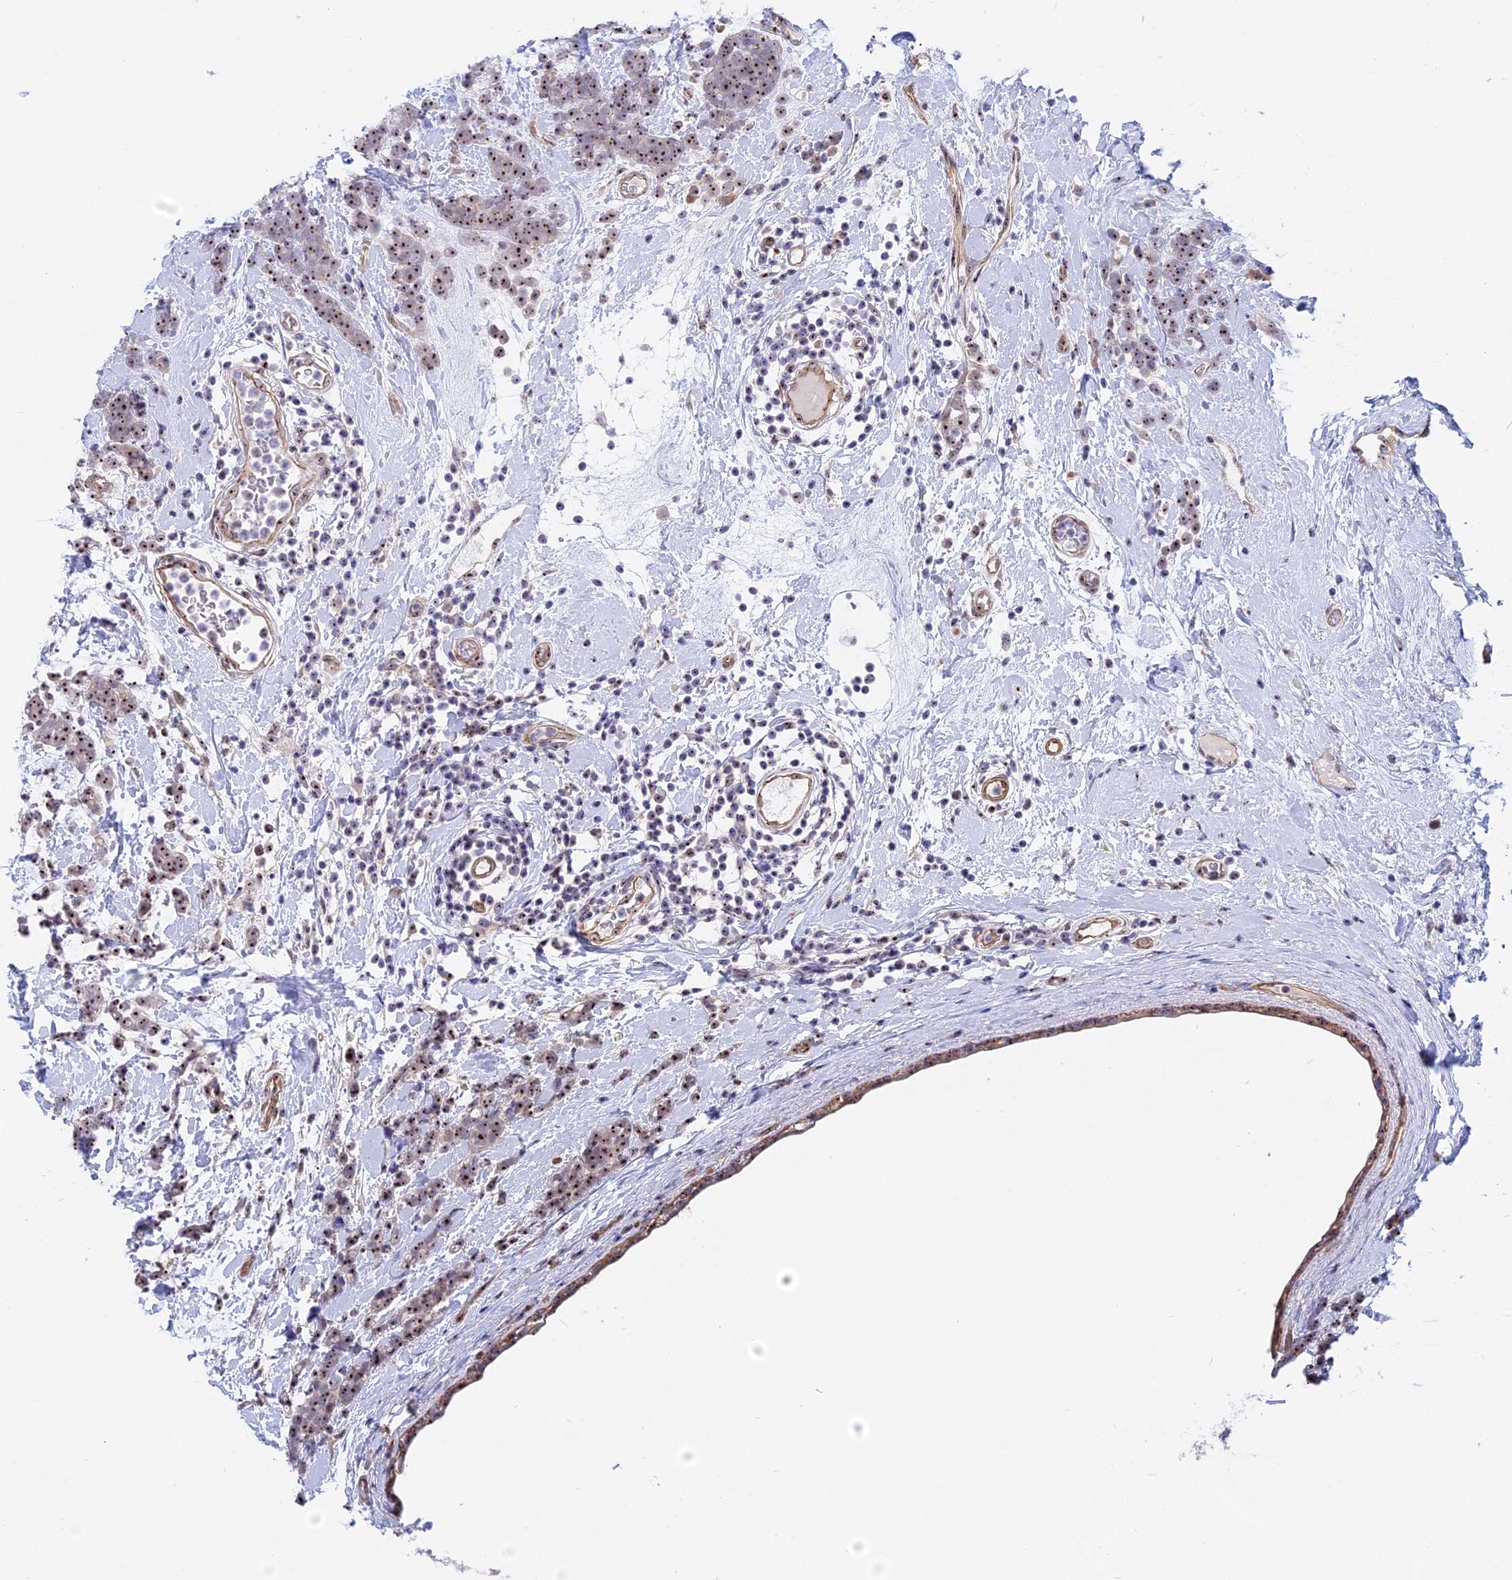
{"staining": {"intensity": "moderate", "quantity": ">75%", "location": "nuclear"}, "tissue": "breast cancer", "cell_type": "Tumor cells", "image_type": "cancer", "snomed": [{"axis": "morphology", "description": "Lobular carcinoma"}, {"axis": "topography", "description": "Breast"}], "caption": "Immunohistochemistry of breast cancer (lobular carcinoma) exhibits medium levels of moderate nuclear expression in about >75% of tumor cells.", "gene": "DBNDD1", "patient": {"sex": "female", "age": 58}}